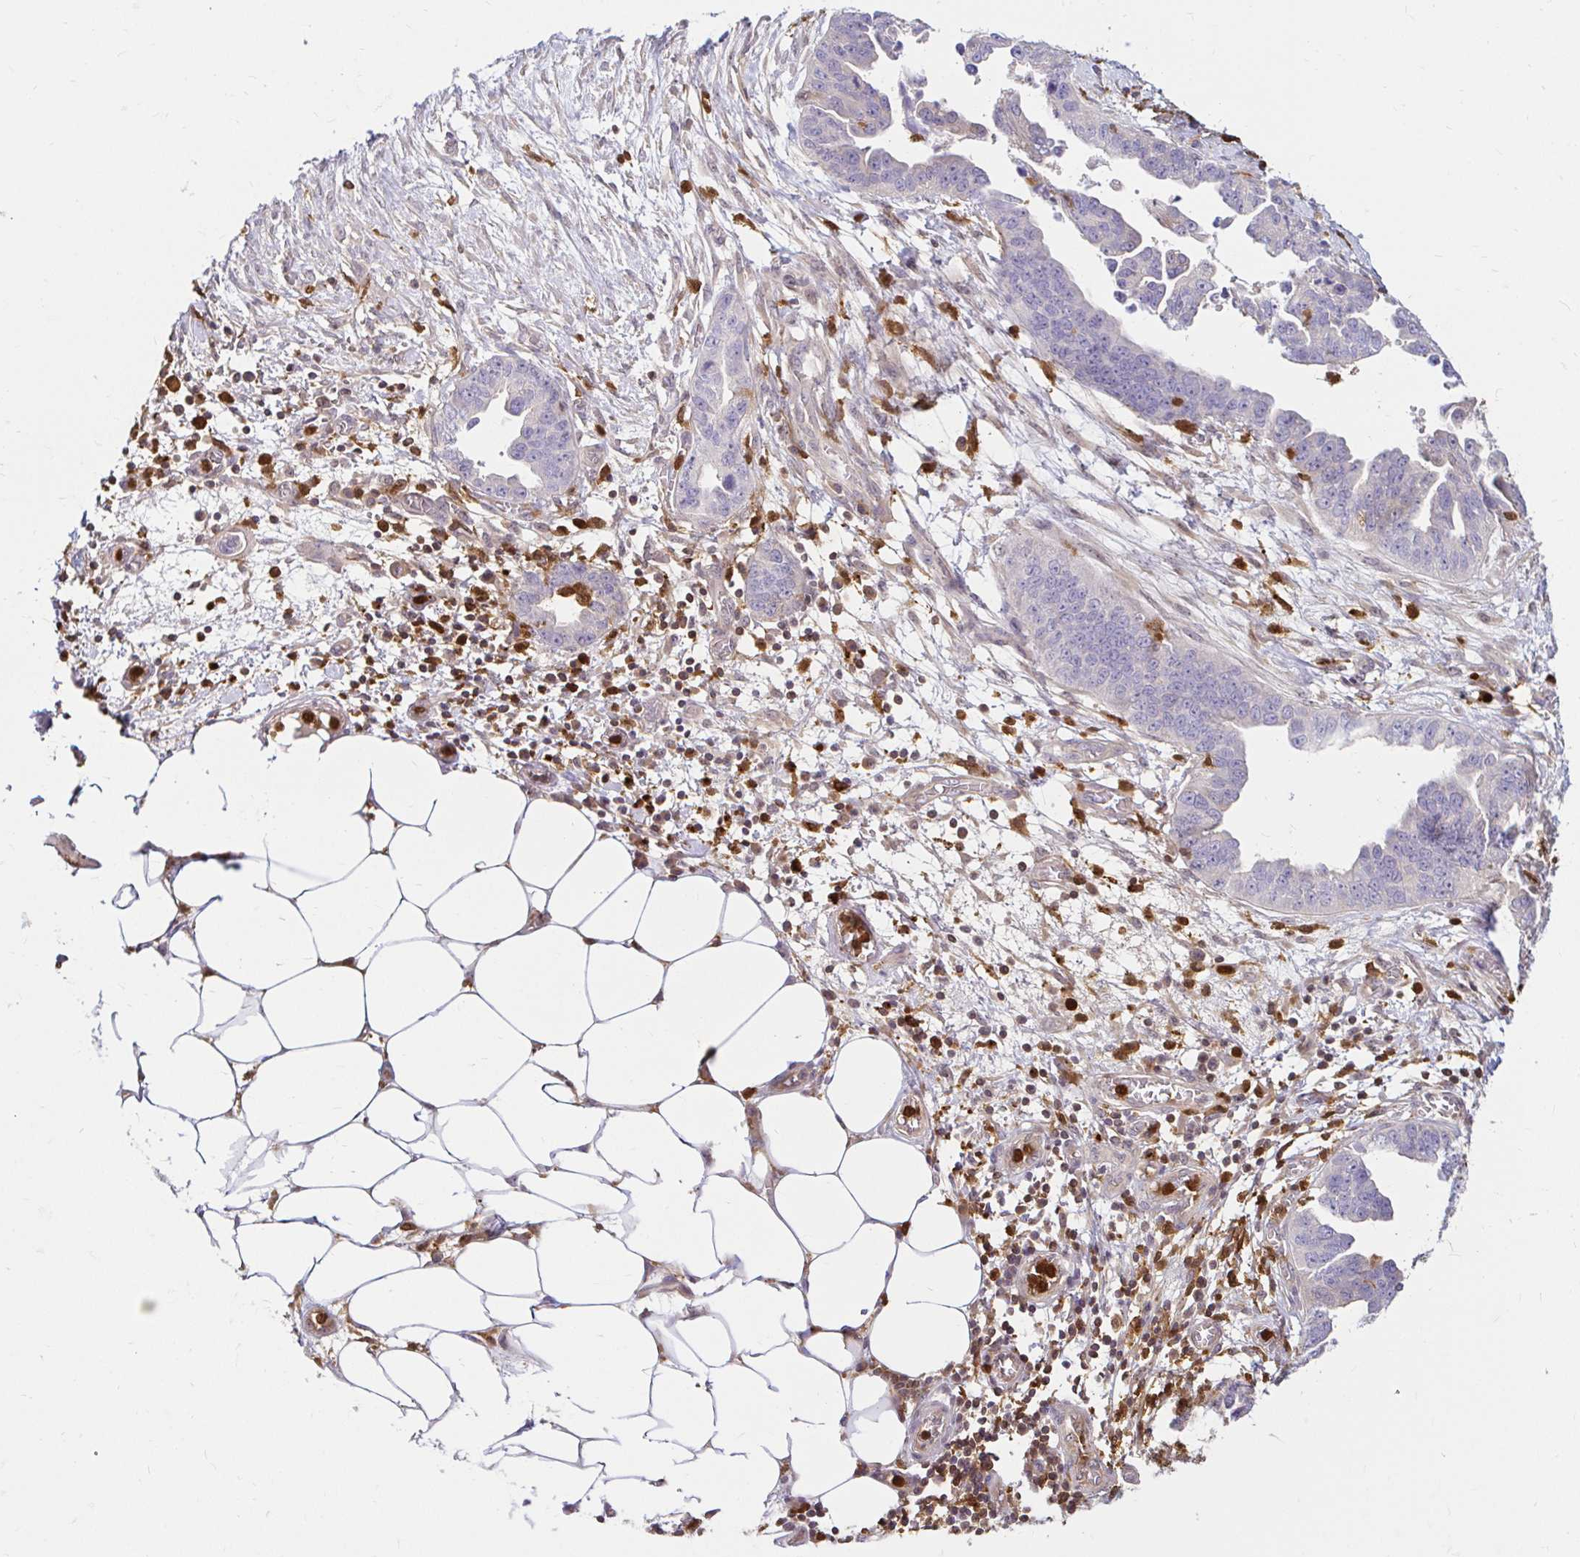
{"staining": {"intensity": "negative", "quantity": "none", "location": "none"}, "tissue": "ovarian cancer", "cell_type": "Tumor cells", "image_type": "cancer", "snomed": [{"axis": "morphology", "description": "Cystadenocarcinoma, serous, NOS"}, {"axis": "topography", "description": "Ovary"}], "caption": "A high-resolution photomicrograph shows immunohistochemistry (IHC) staining of ovarian serous cystadenocarcinoma, which exhibits no significant expression in tumor cells.", "gene": "PYCARD", "patient": {"sex": "female", "age": 75}}